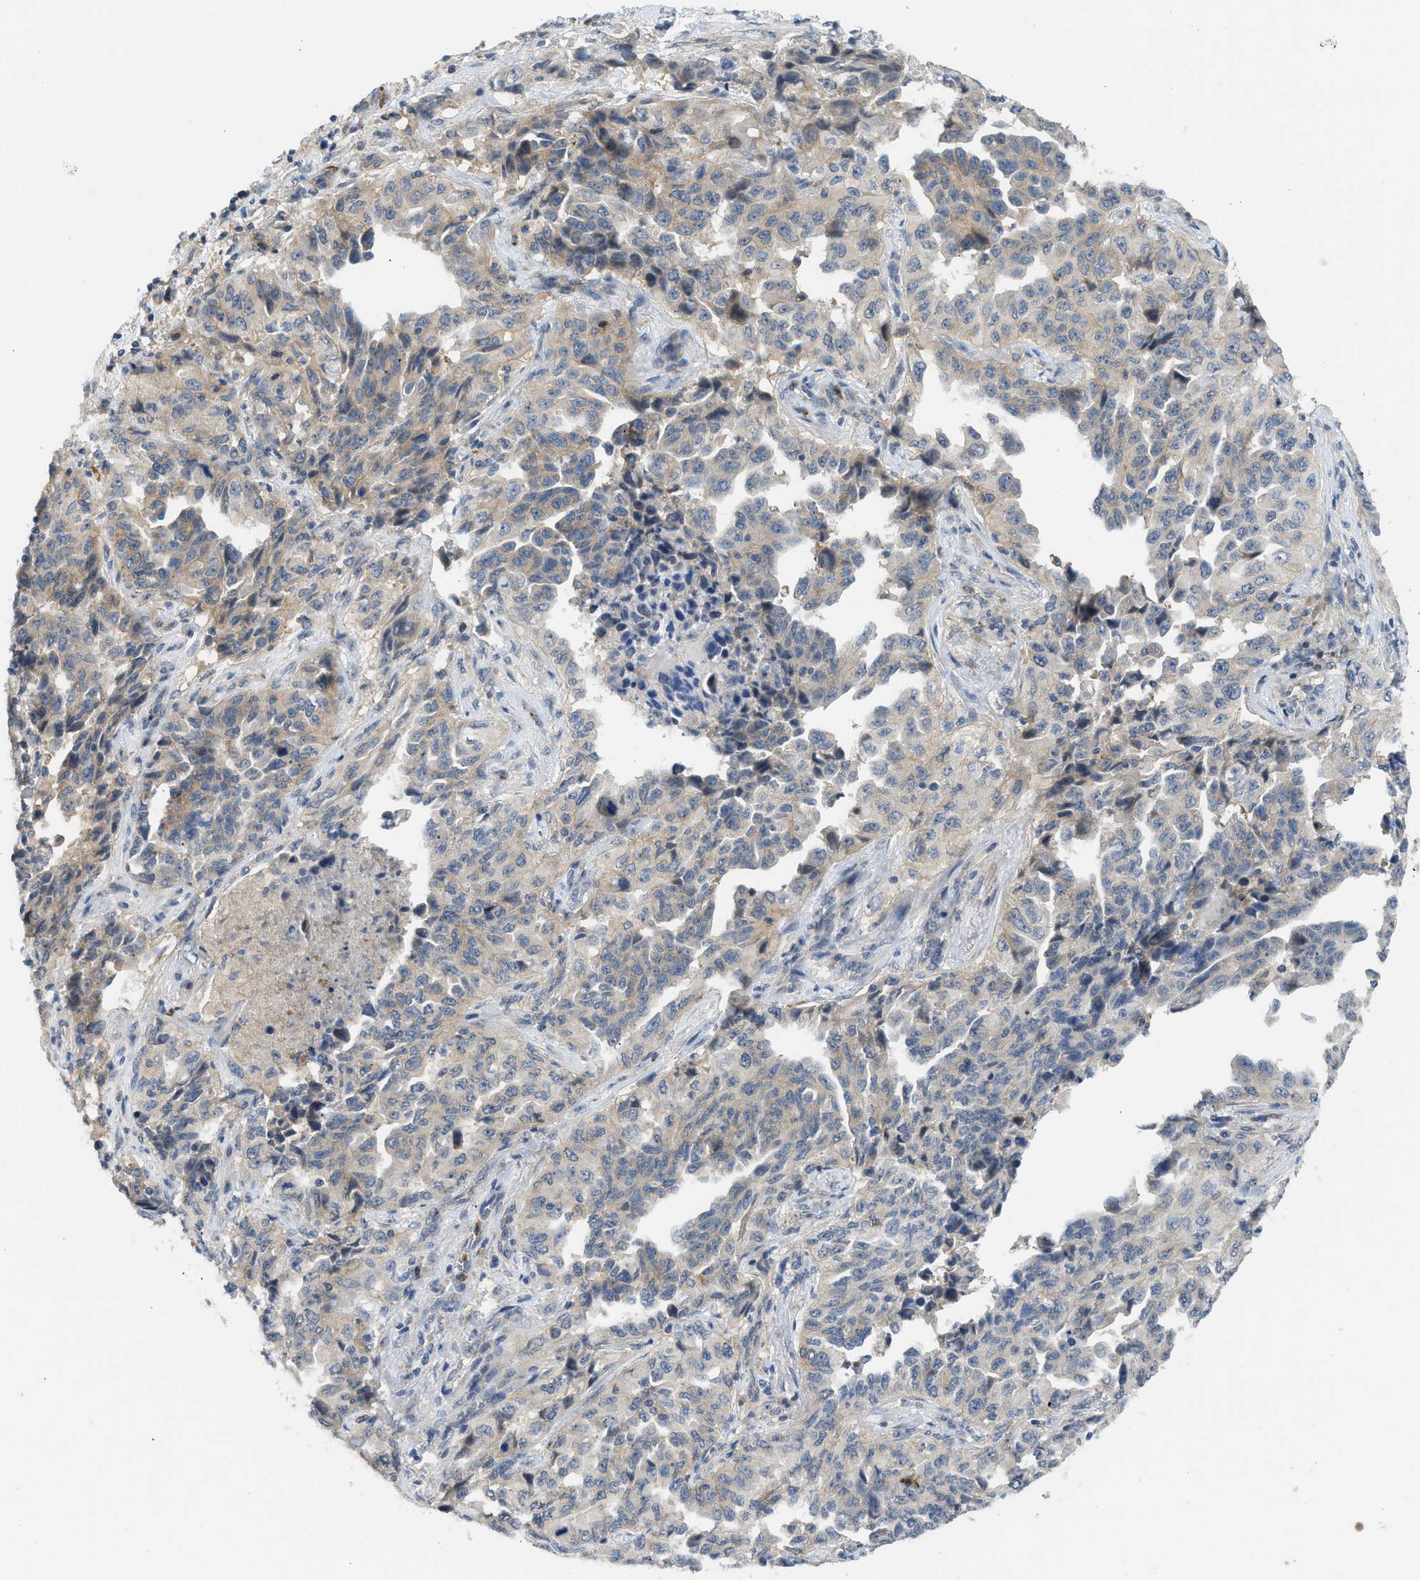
{"staining": {"intensity": "moderate", "quantity": "<25%", "location": "cytoplasmic/membranous"}, "tissue": "lung cancer", "cell_type": "Tumor cells", "image_type": "cancer", "snomed": [{"axis": "morphology", "description": "Adenocarcinoma, NOS"}, {"axis": "topography", "description": "Lung"}], "caption": "Immunohistochemical staining of human lung cancer shows low levels of moderate cytoplasmic/membranous positivity in approximately <25% of tumor cells. Using DAB (3,3'-diaminobenzidine) (brown) and hematoxylin (blue) stains, captured at high magnification using brightfield microscopy.", "gene": "RHBDF2", "patient": {"sex": "female", "age": 51}}